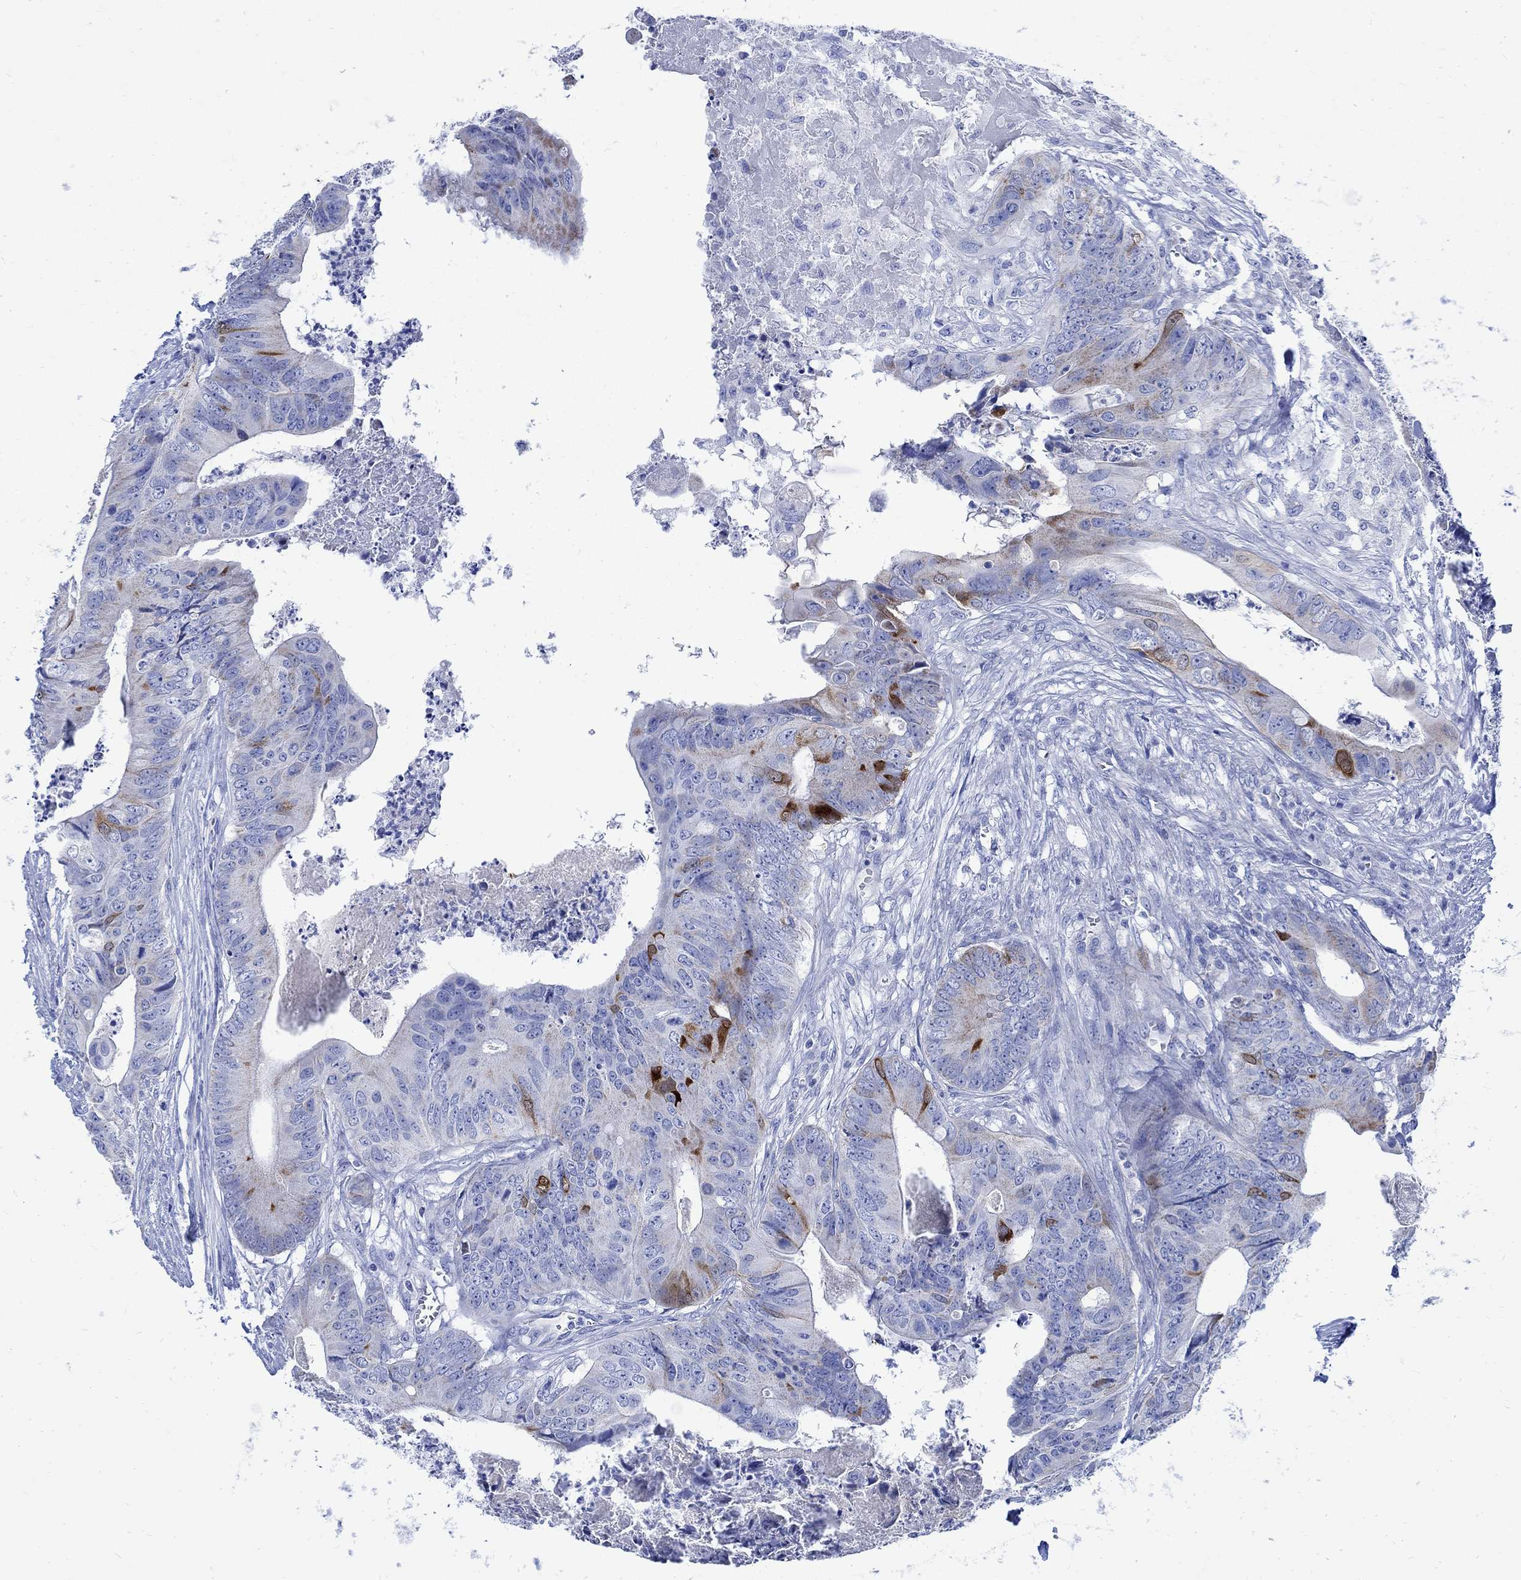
{"staining": {"intensity": "strong", "quantity": "<25%", "location": "cytoplasmic/membranous"}, "tissue": "colorectal cancer", "cell_type": "Tumor cells", "image_type": "cancer", "snomed": [{"axis": "morphology", "description": "Adenocarcinoma, NOS"}, {"axis": "topography", "description": "Colon"}], "caption": "IHC (DAB (3,3'-diaminobenzidine)) staining of human colorectal adenocarcinoma shows strong cytoplasmic/membranous protein staining in about <25% of tumor cells.", "gene": "CPLX2", "patient": {"sex": "male", "age": 84}}